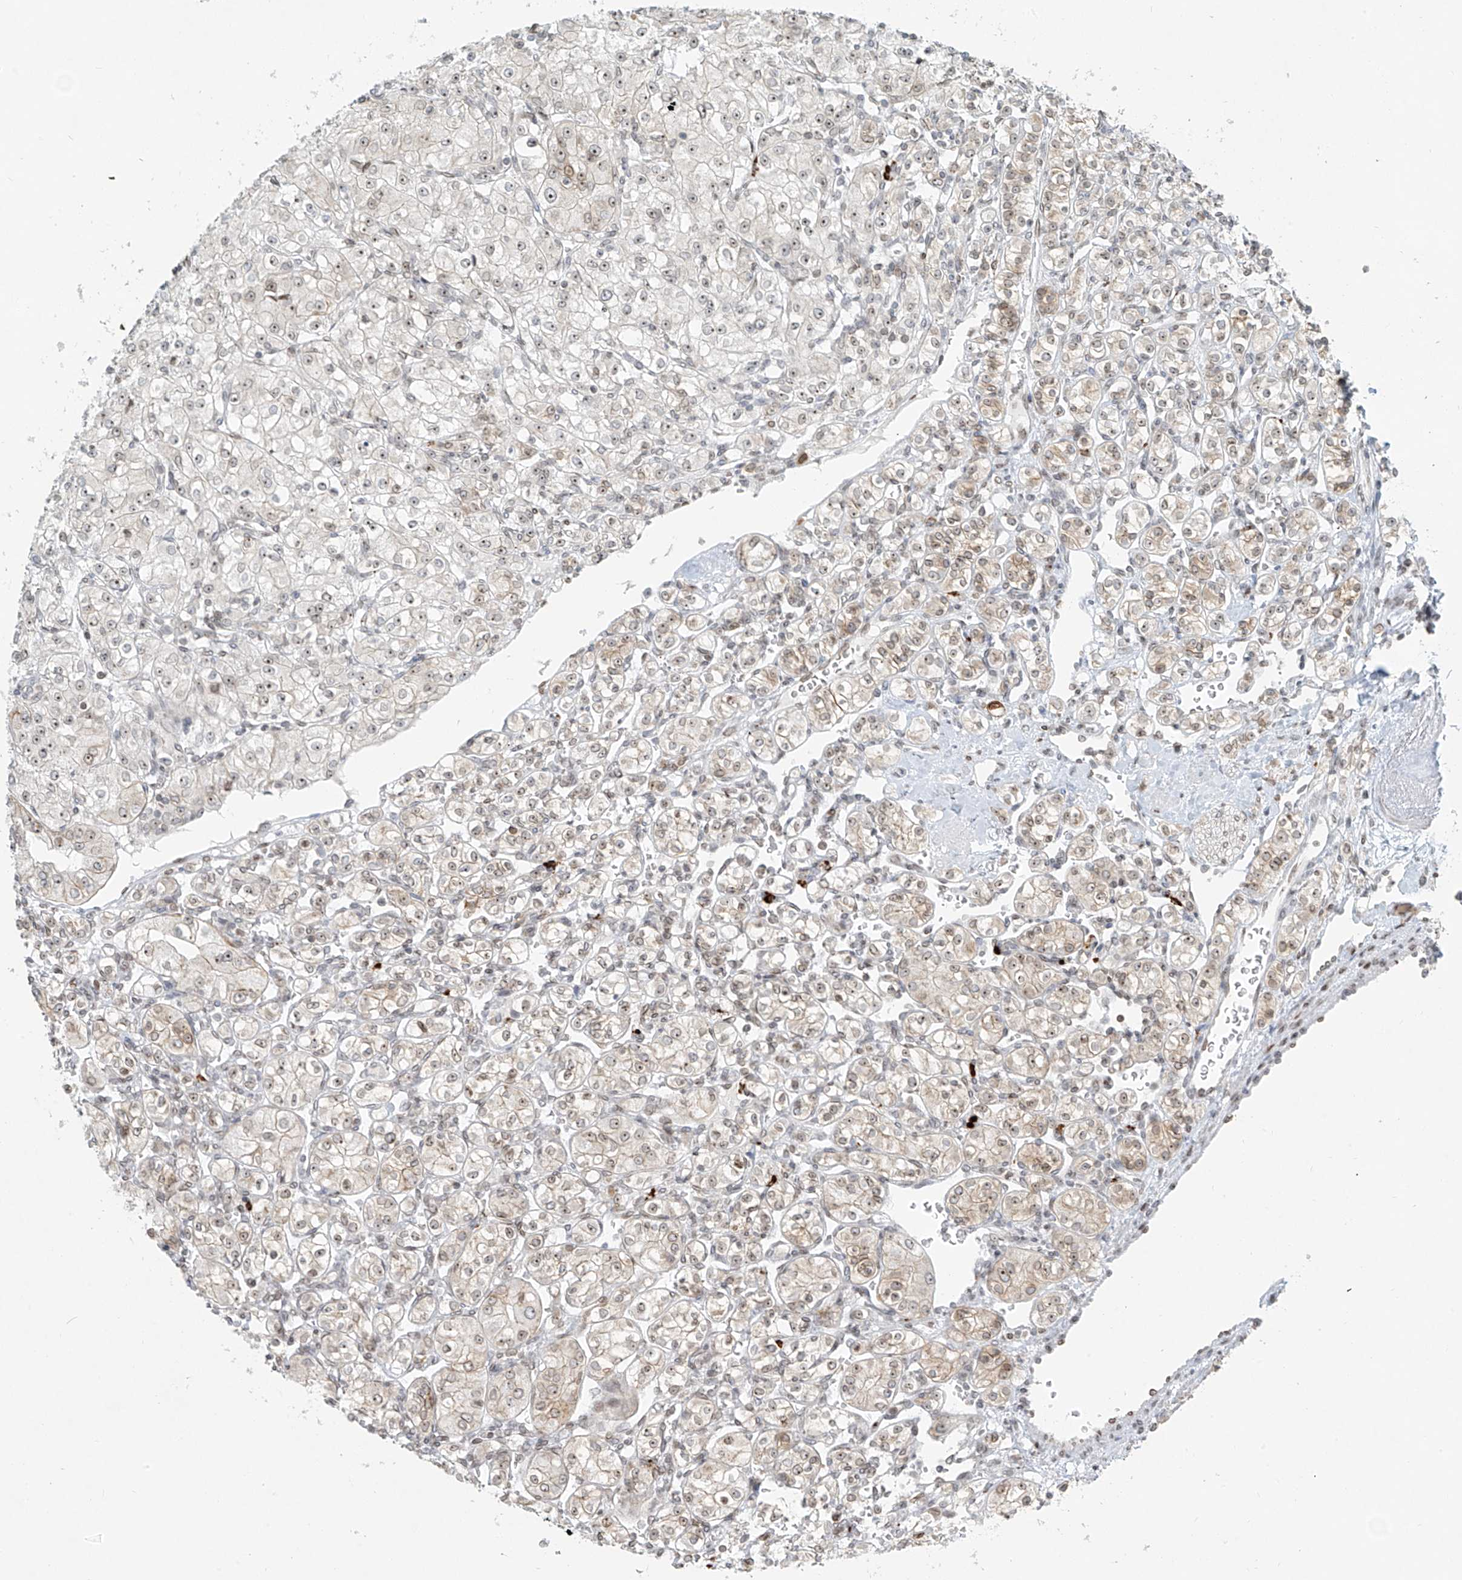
{"staining": {"intensity": "moderate", "quantity": "<25%", "location": "nuclear"}, "tissue": "renal cancer", "cell_type": "Tumor cells", "image_type": "cancer", "snomed": [{"axis": "morphology", "description": "Adenocarcinoma, NOS"}, {"axis": "topography", "description": "Kidney"}], "caption": "This histopathology image exhibits immunohistochemistry staining of renal cancer, with low moderate nuclear positivity in about <25% of tumor cells.", "gene": "SAMD15", "patient": {"sex": "male", "age": 77}}